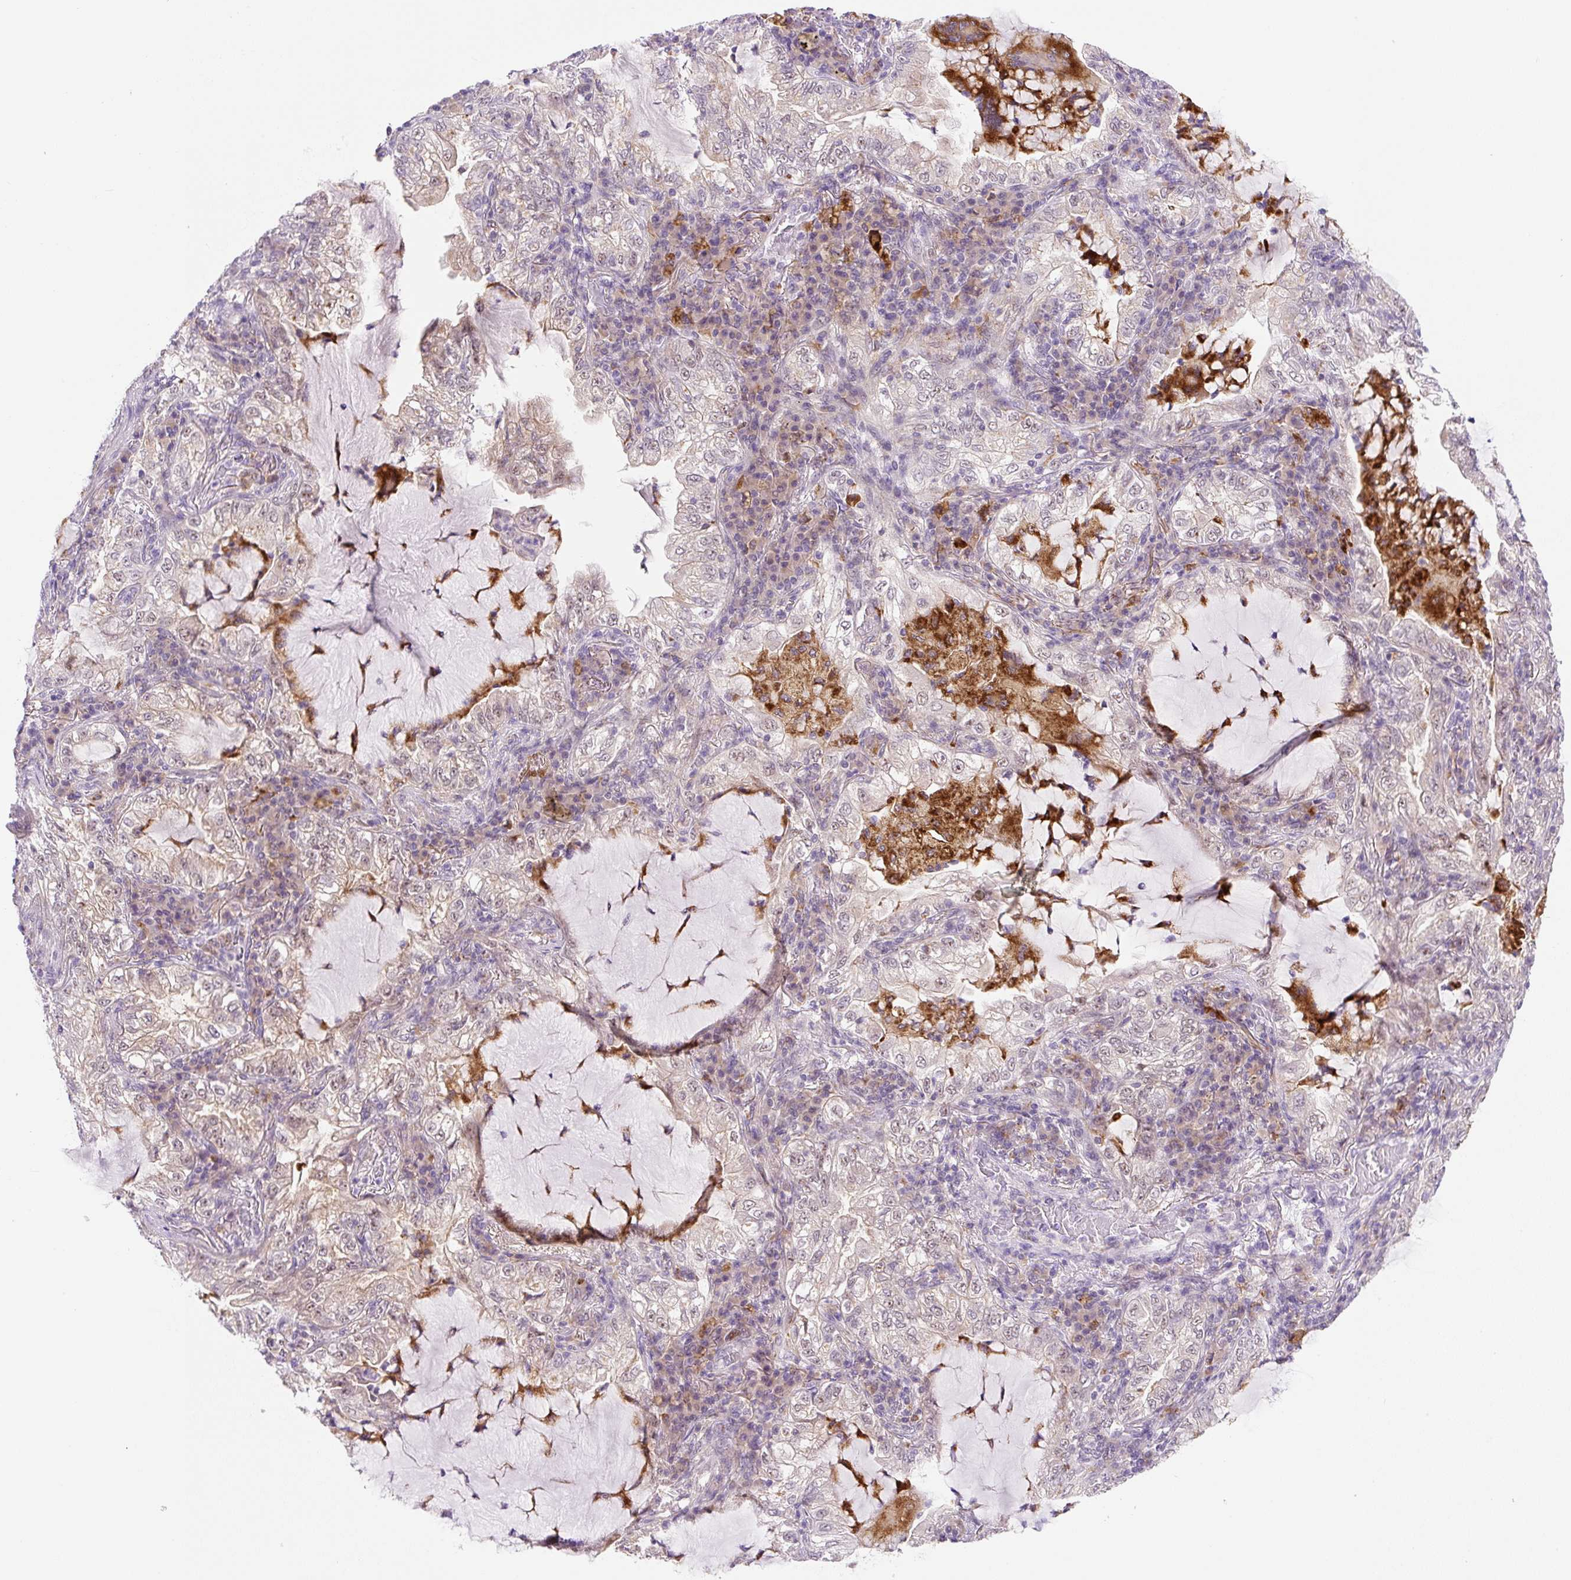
{"staining": {"intensity": "weak", "quantity": "25%-75%", "location": "nuclear"}, "tissue": "lung cancer", "cell_type": "Tumor cells", "image_type": "cancer", "snomed": [{"axis": "morphology", "description": "Adenocarcinoma, NOS"}, {"axis": "topography", "description": "Lung"}], "caption": "A brown stain shows weak nuclear staining of a protein in human lung cancer (adenocarcinoma) tumor cells.", "gene": "CEBPZOS", "patient": {"sex": "female", "age": 73}}